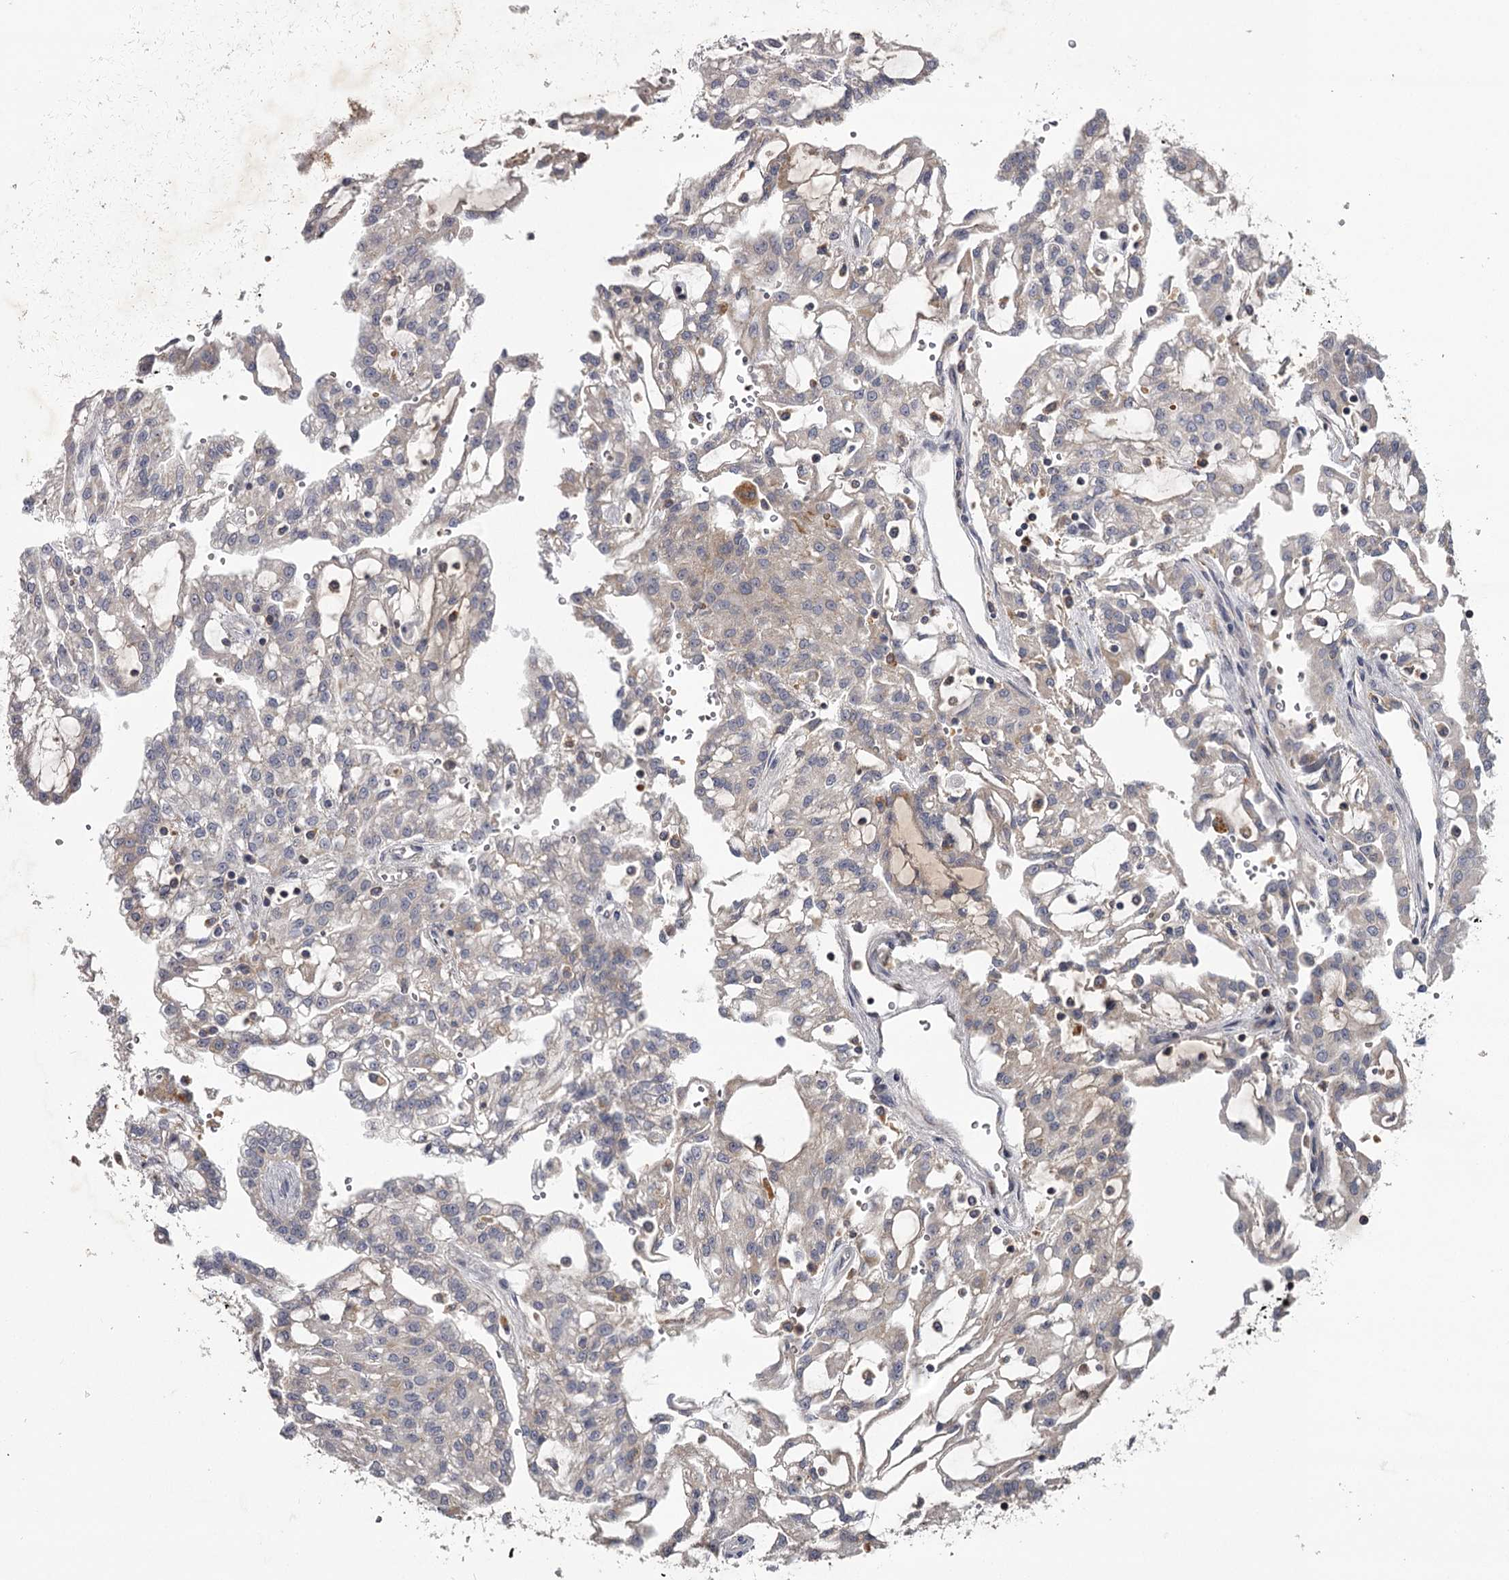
{"staining": {"intensity": "weak", "quantity": "<25%", "location": "cytoplasmic/membranous"}, "tissue": "renal cancer", "cell_type": "Tumor cells", "image_type": "cancer", "snomed": [{"axis": "morphology", "description": "Adenocarcinoma, NOS"}, {"axis": "topography", "description": "Kidney"}], "caption": "Renal cancer (adenocarcinoma) was stained to show a protein in brown. There is no significant positivity in tumor cells.", "gene": "RASSF6", "patient": {"sex": "male", "age": 63}}